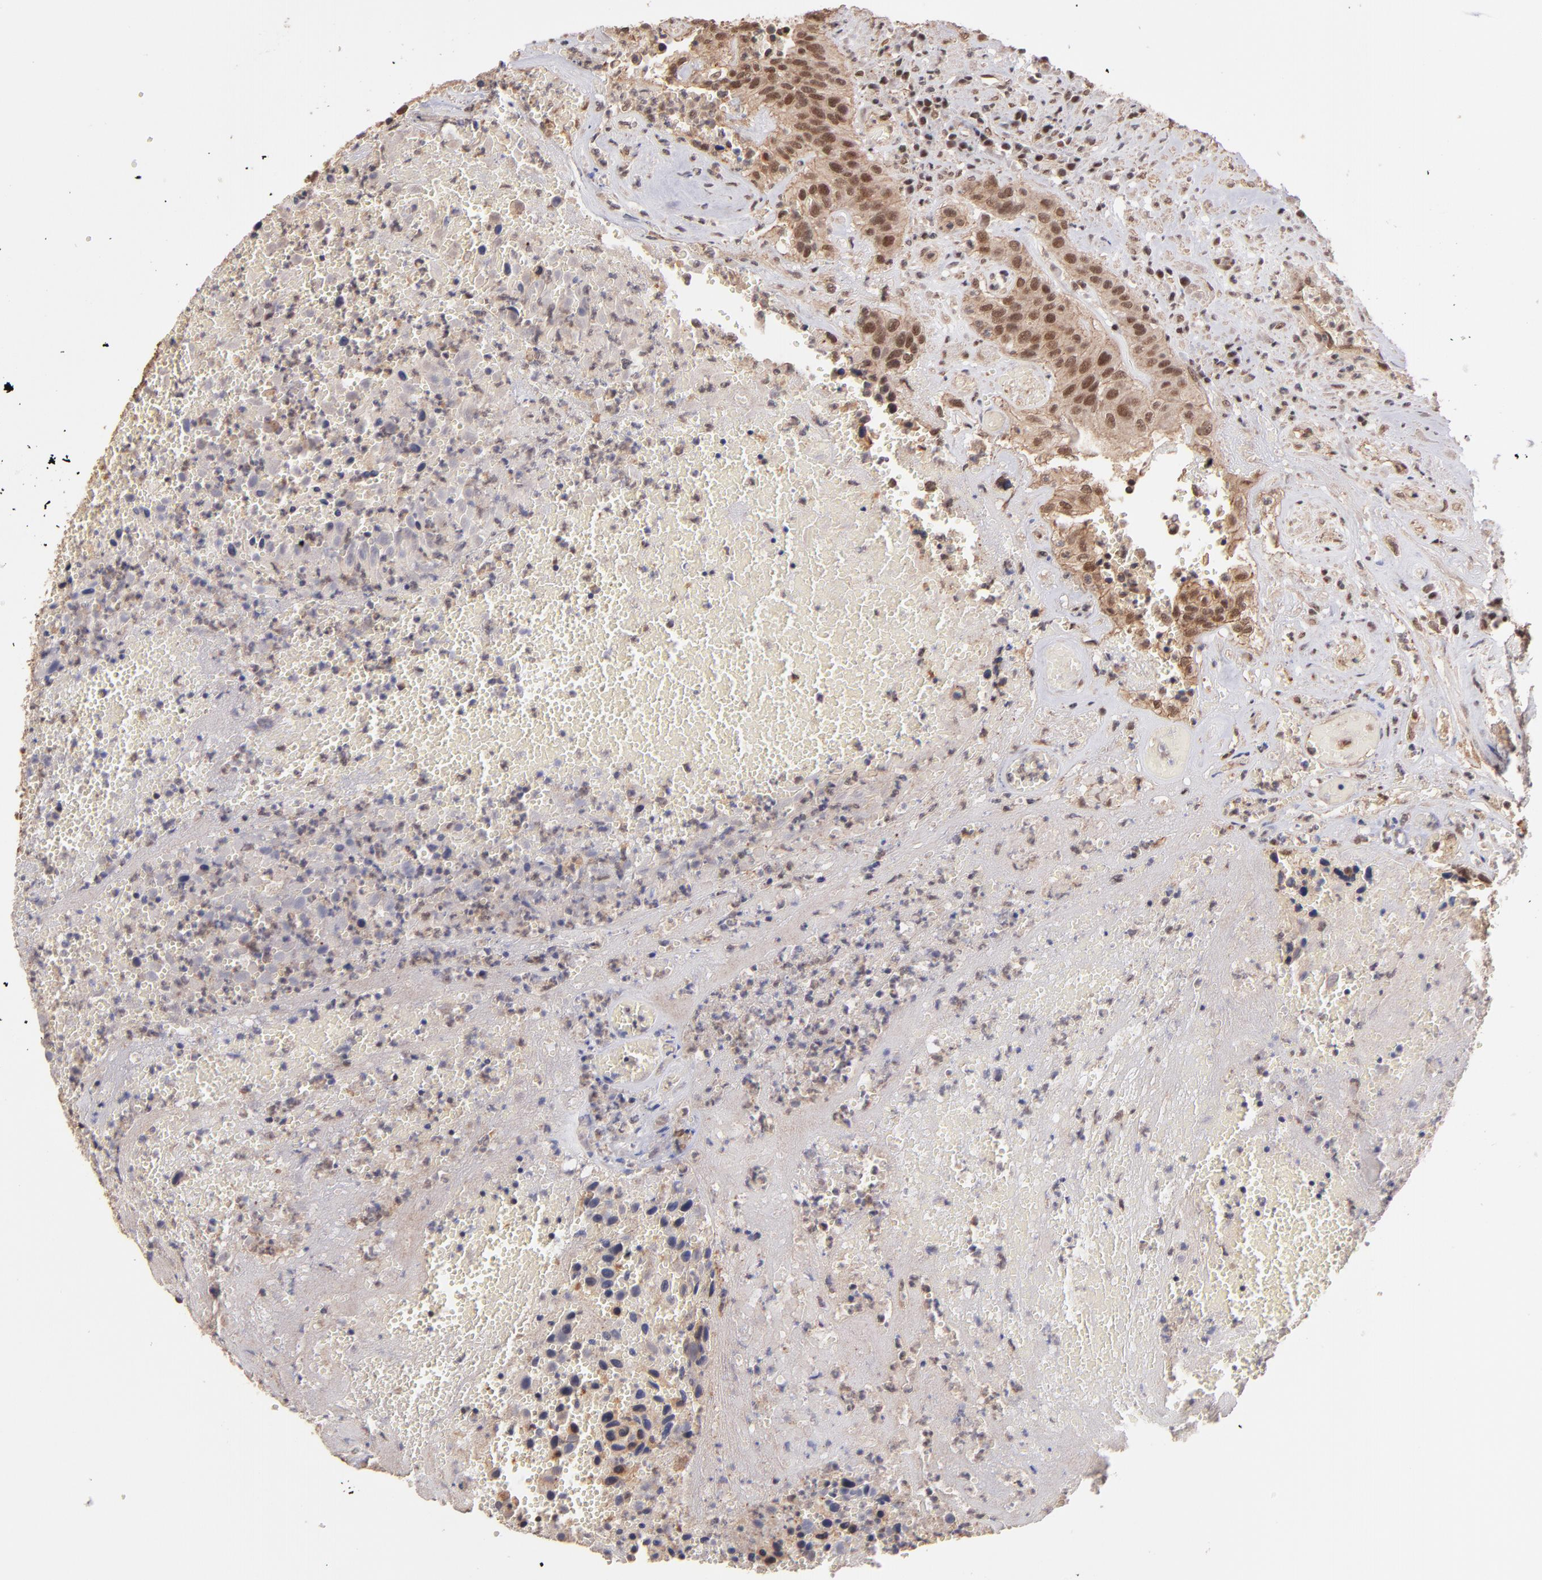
{"staining": {"intensity": "moderate", "quantity": ">75%", "location": "nuclear"}, "tissue": "urothelial cancer", "cell_type": "Tumor cells", "image_type": "cancer", "snomed": [{"axis": "morphology", "description": "Urothelial carcinoma, High grade"}, {"axis": "topography", "description": "Urinary bladder"}], "caption": "An IHC image of tumor tissue is shown. Protein staining in brown shows moderate nuclear positivity in urothelial carcinoma (high-grade) within tumor cells.", "gene": "TERF2", "patient": {"sex": "male", "age": 66}}